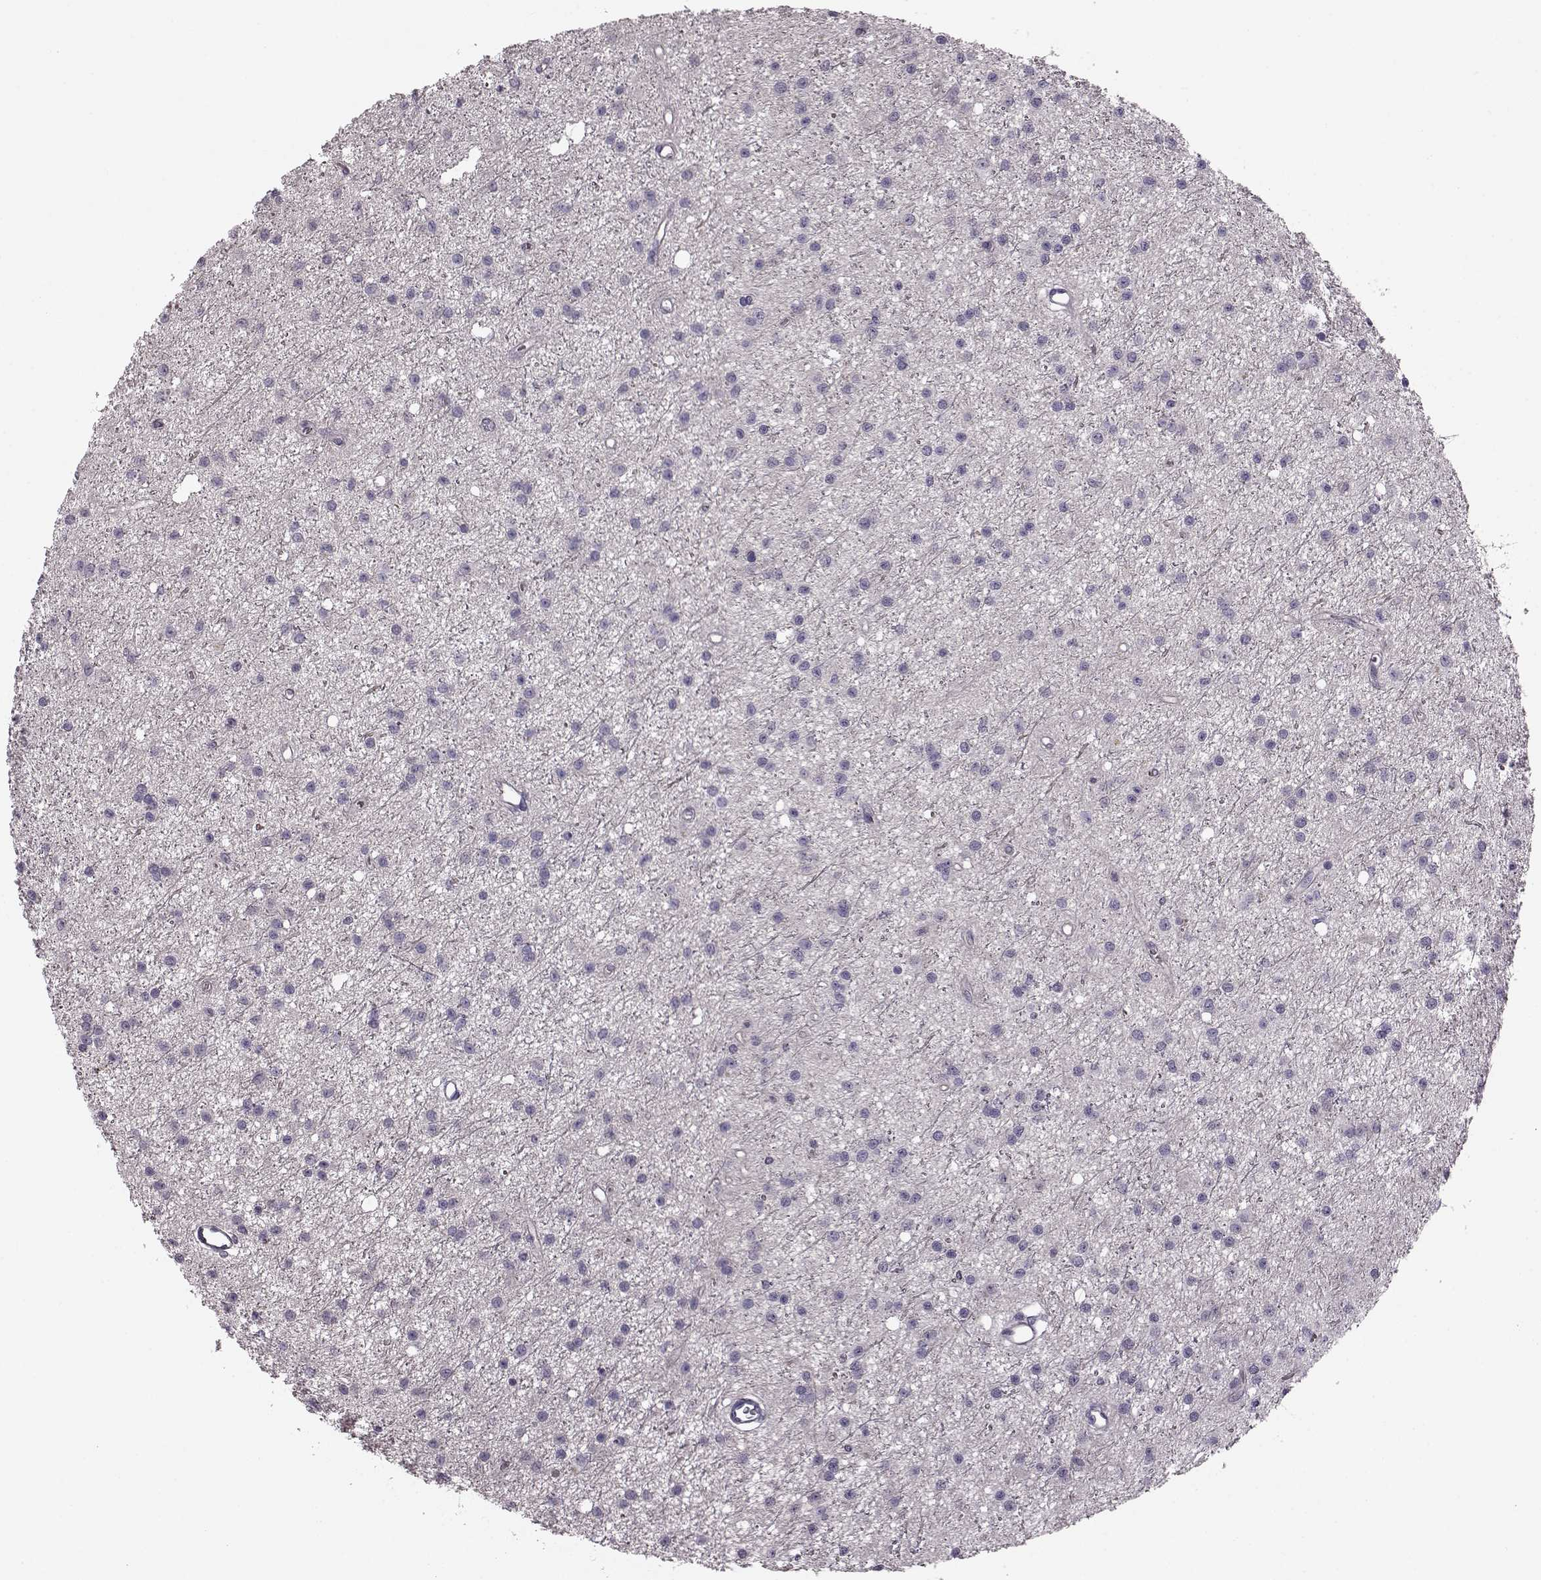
{"staining": {"intensity": "negative", "quantity": "none", "location": "none"}, "tissue": "glioma", "cell_type": "Tumor cells", "image_type": "cancer", "snomed": [{"axis": "morphology", "description": "Glioma, malignant, Low grade"}, {"axis": "topography", "description": "Brain"}], "caption": "The immunohistochemistry image has no significant positivity in tumor cells of malignant glioma (low-grade) tissue.", "gene": "SNTG1", "patient": {"sex": "male", "age": 27}}